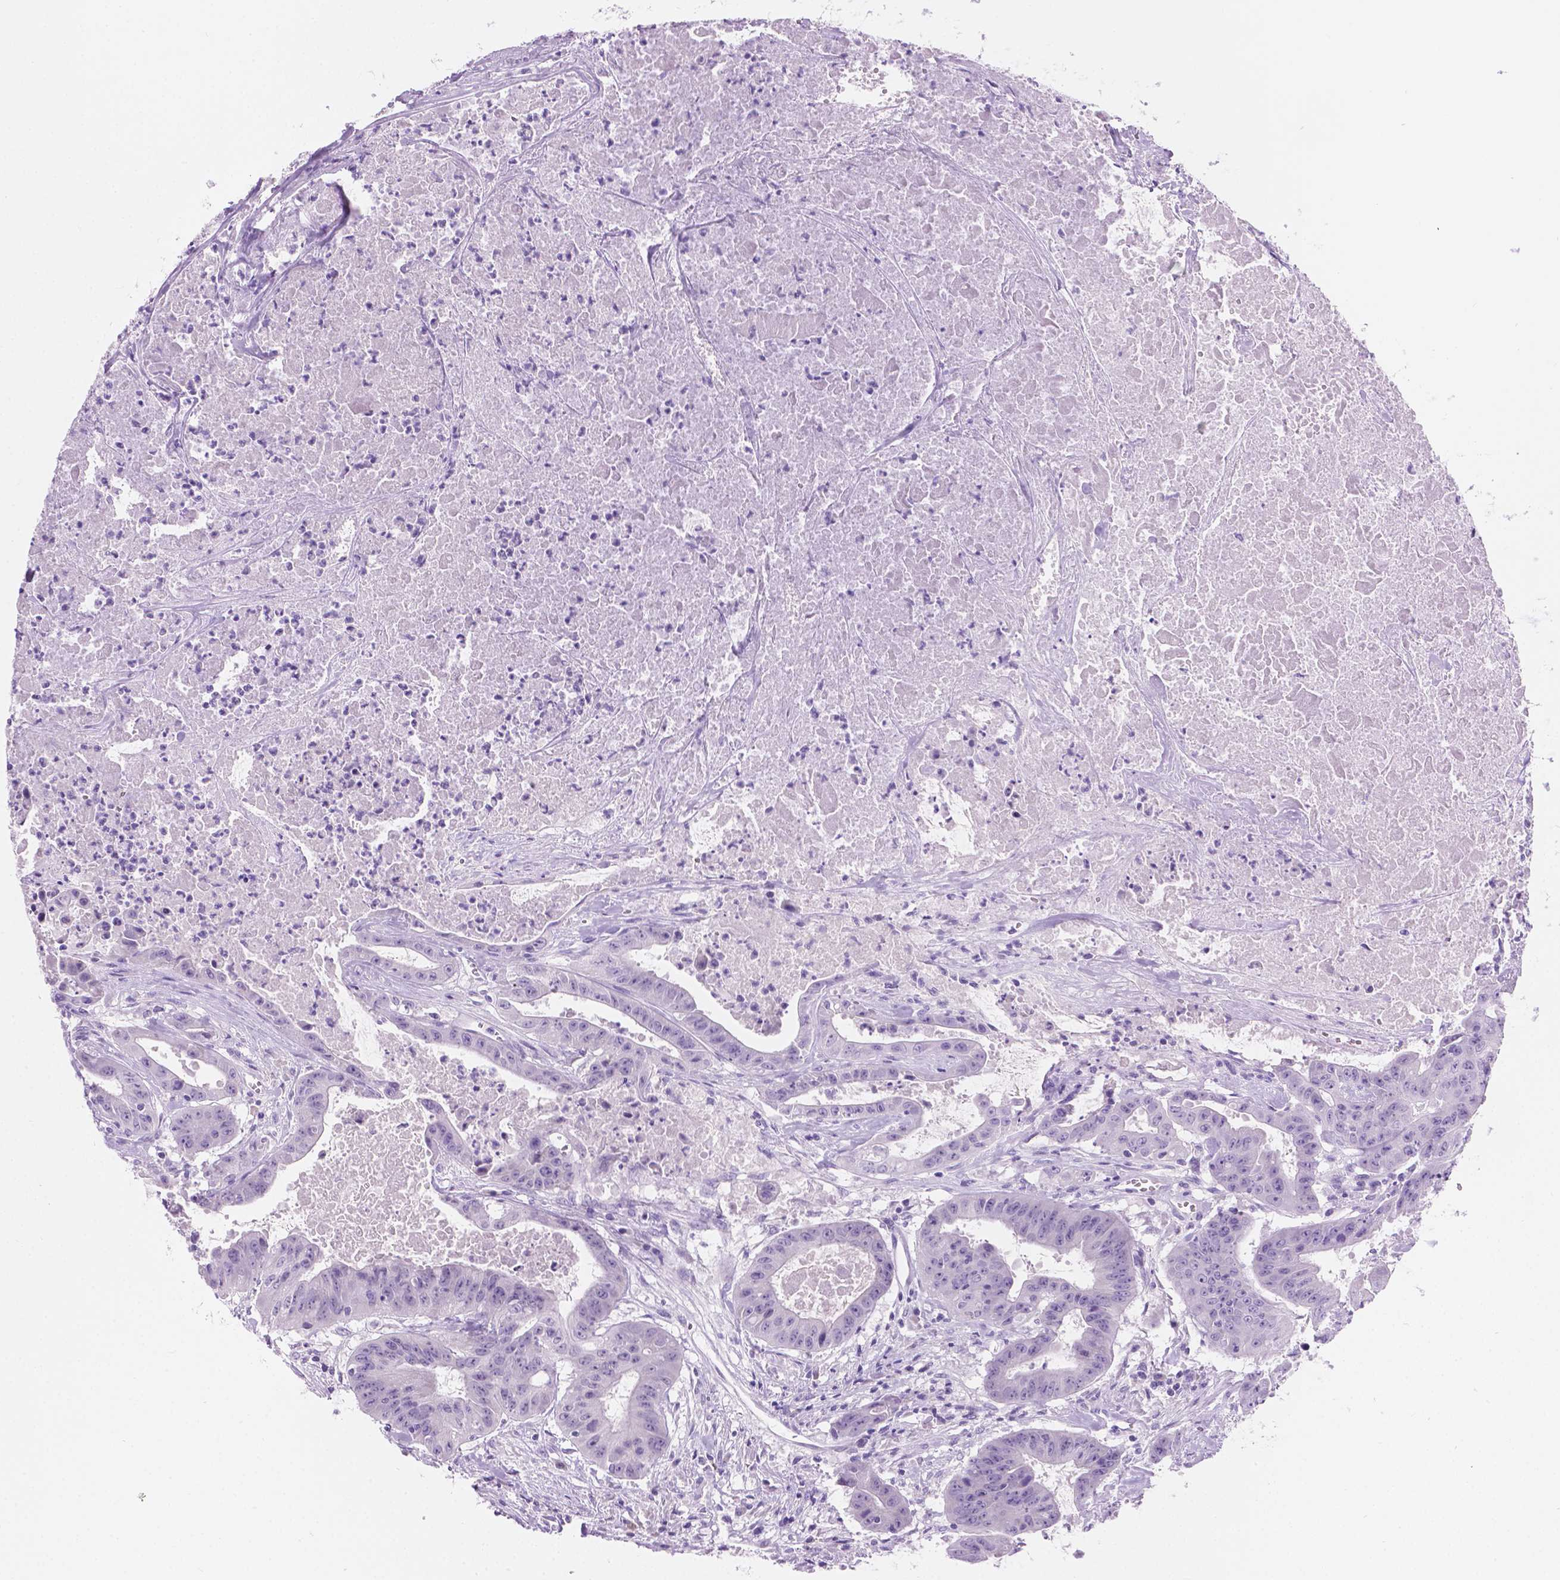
{"staining": {"intensity": "negative", "quantity": "none", "location": "none"}, "tissue": "colorectal cancer", "cell_type": "Tumor cells", "image_type": "cancer", "snomed": [{"axis": "morphology", "description": "Adenocarcinoma, NOS"}, {"axis": "topography", "description": "Colon"}], "caption": "IHC photomicrograph of neoplastic tissue: colorectal cancer stained with DAB (3,3'-diaminobenzidine) displays no significant protein staining in tumor cells.", "gene": "GRIN2B", "patient": {"sex": "male", "age": 33}}